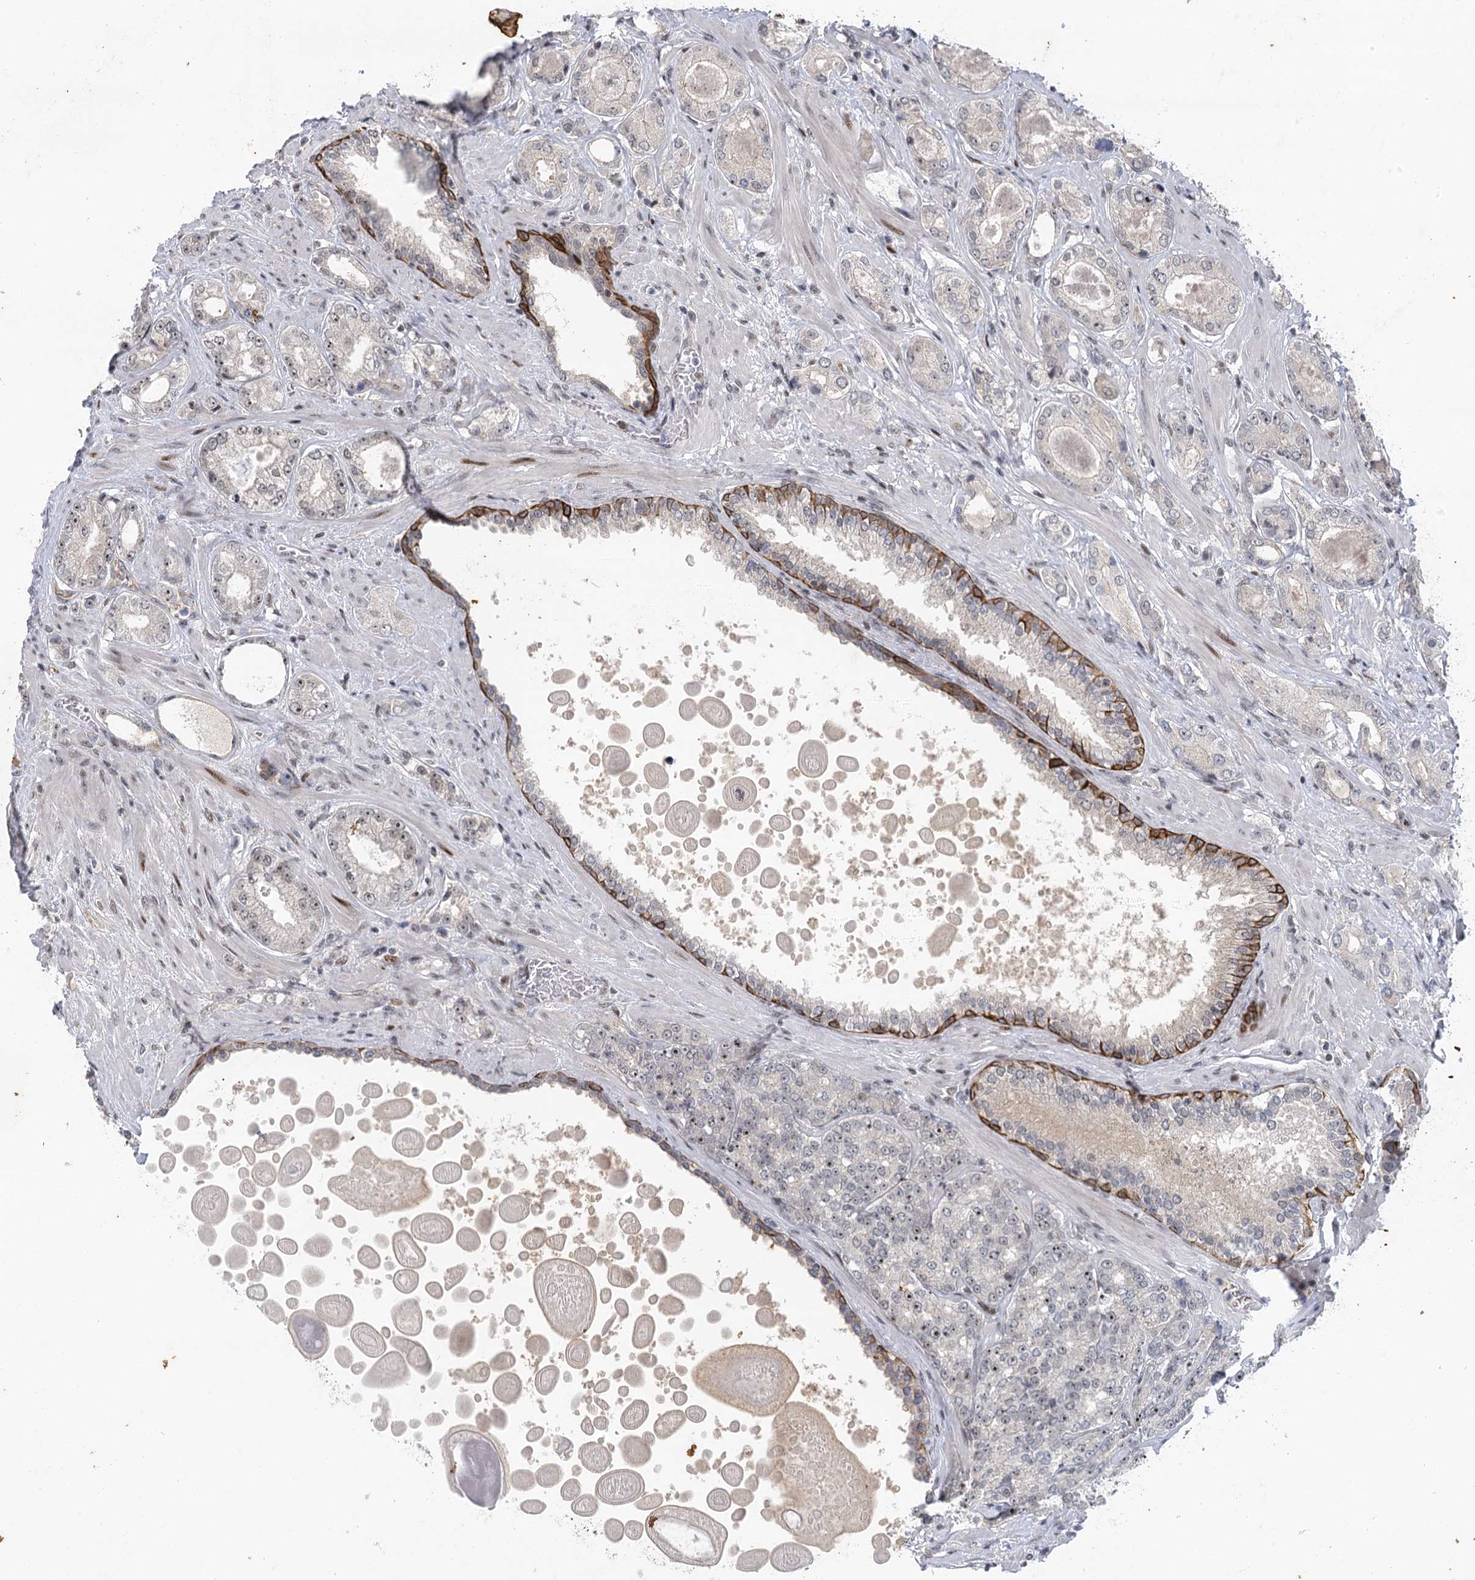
{"staining": {"intensity": "weak", "quantity": "<25%", "location": "nuclear"}, "tissue": "prostate cancer", "cell_type": "Tumor cells", "image_type": "cancer", "snomed": [{"axis": "morphology", "description": "Normal tissue, NOS"}, {"axis": "morphology", "description": "Adenocarcinoma, High grade"}, {"axis": "topography", "description": "Prostate"}], "caption": "The photomicrograph demonstrates no staining of tumor cells in prostate cancer (high-grade adenocarcinoma).", "gene": "IL11RA", "patient": {"sex": "male", "age": 83}}